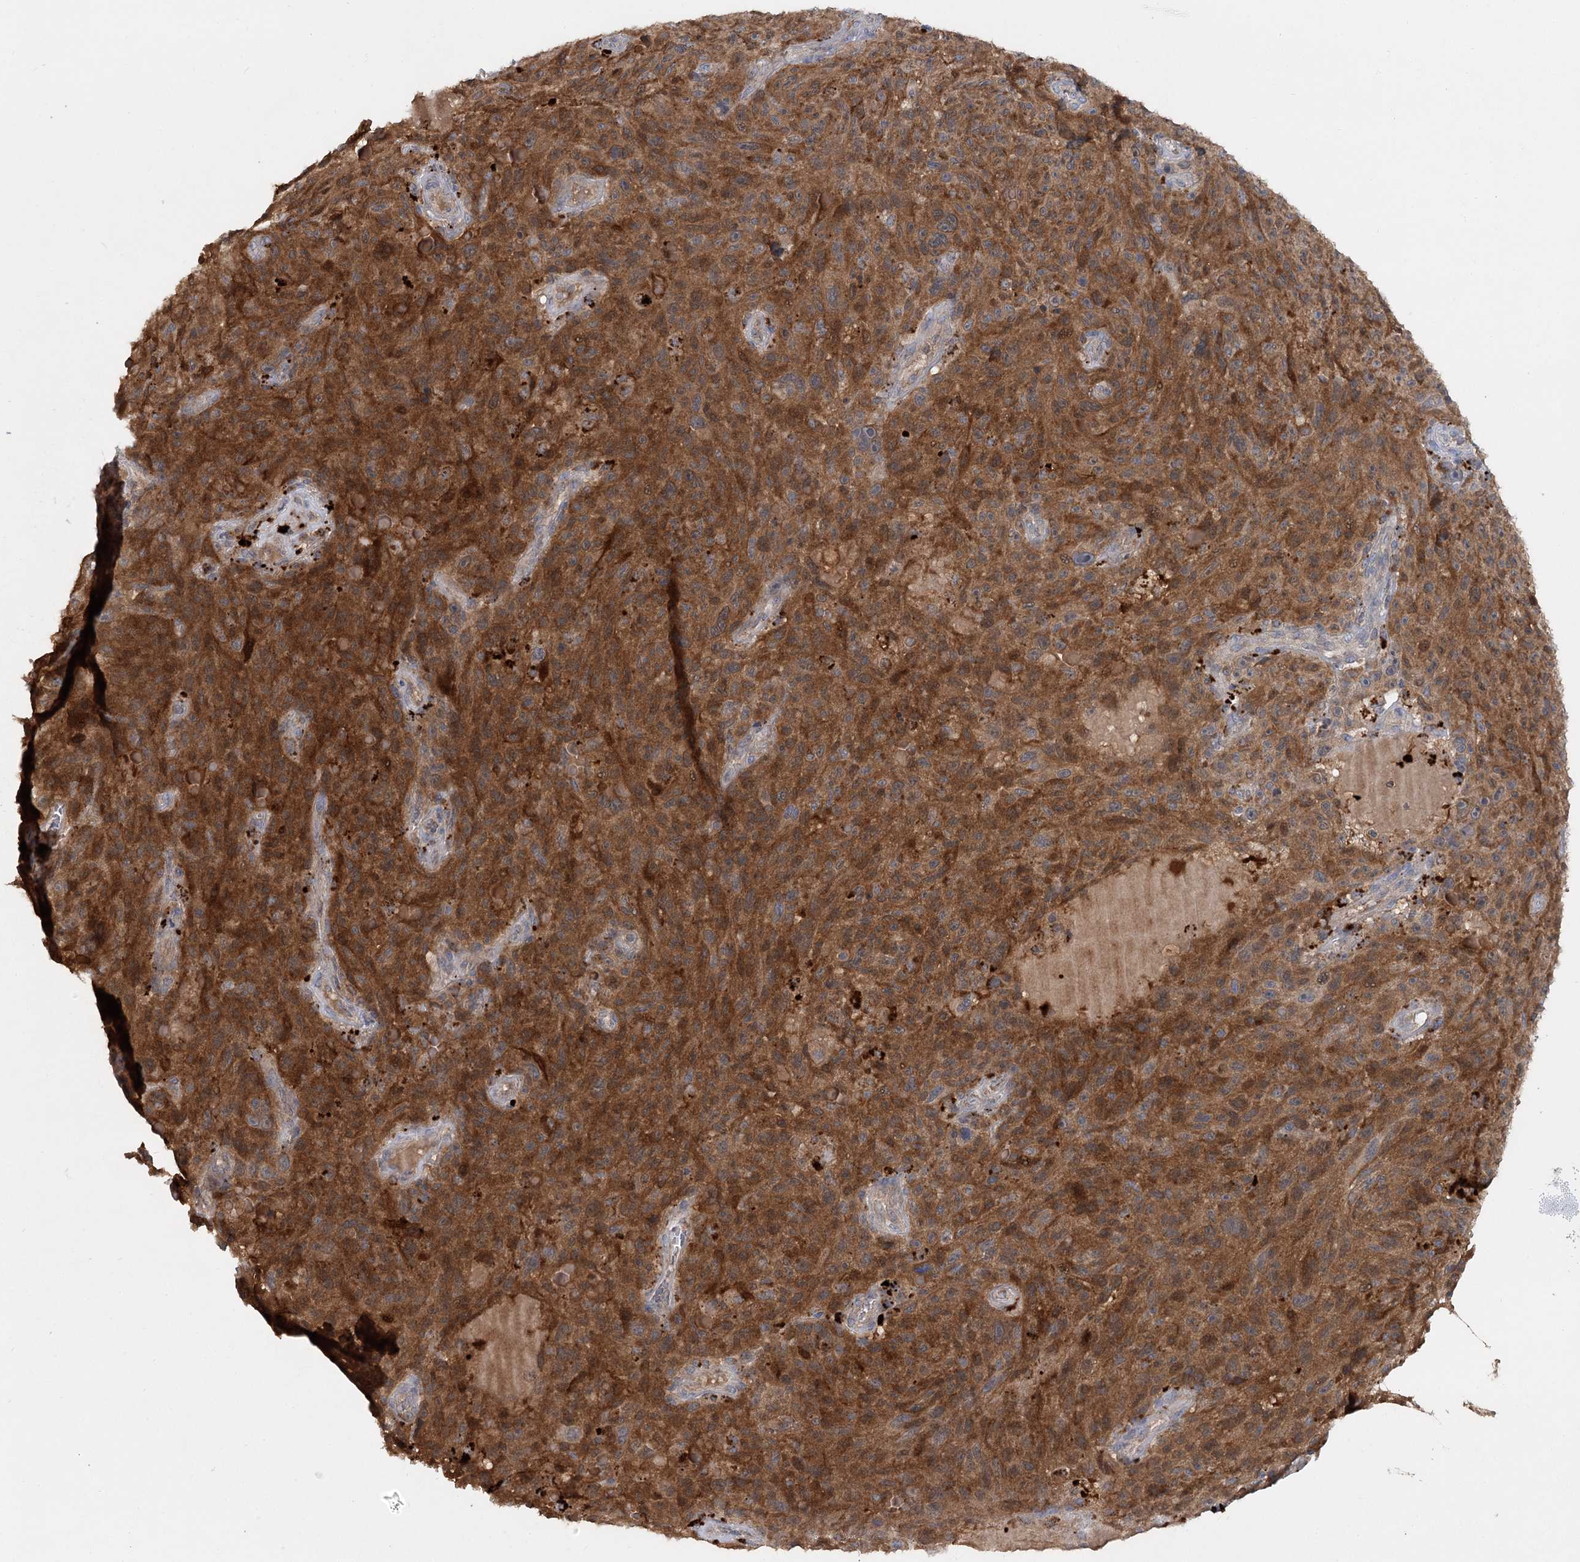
{"staining": {"intensity": "strong", "quantity": ">75%", "location": "cytoplasmic/membranous"}, "tissue": "melanoma", "cell_type": "Tumor cells", "image_type": "cancer", "snomed": [{"axis": "morphology", "description": "Malignant melanoma, NOS"}, {"axis": "topography", "description": "Skin"}], "caption": "Tumor cells display high levels of strong cytoplasmic/membranous positivity in approximately >75% of cells in human malignant melanoma. The staining was performed using DAB (3,3'-diaminobenzidine), with brown indicating positive protein expression. Nuclei are stained blue with hematoxylin.", "gene": "PYROXD2", "patient": {"sex": "female", "age": 82}}